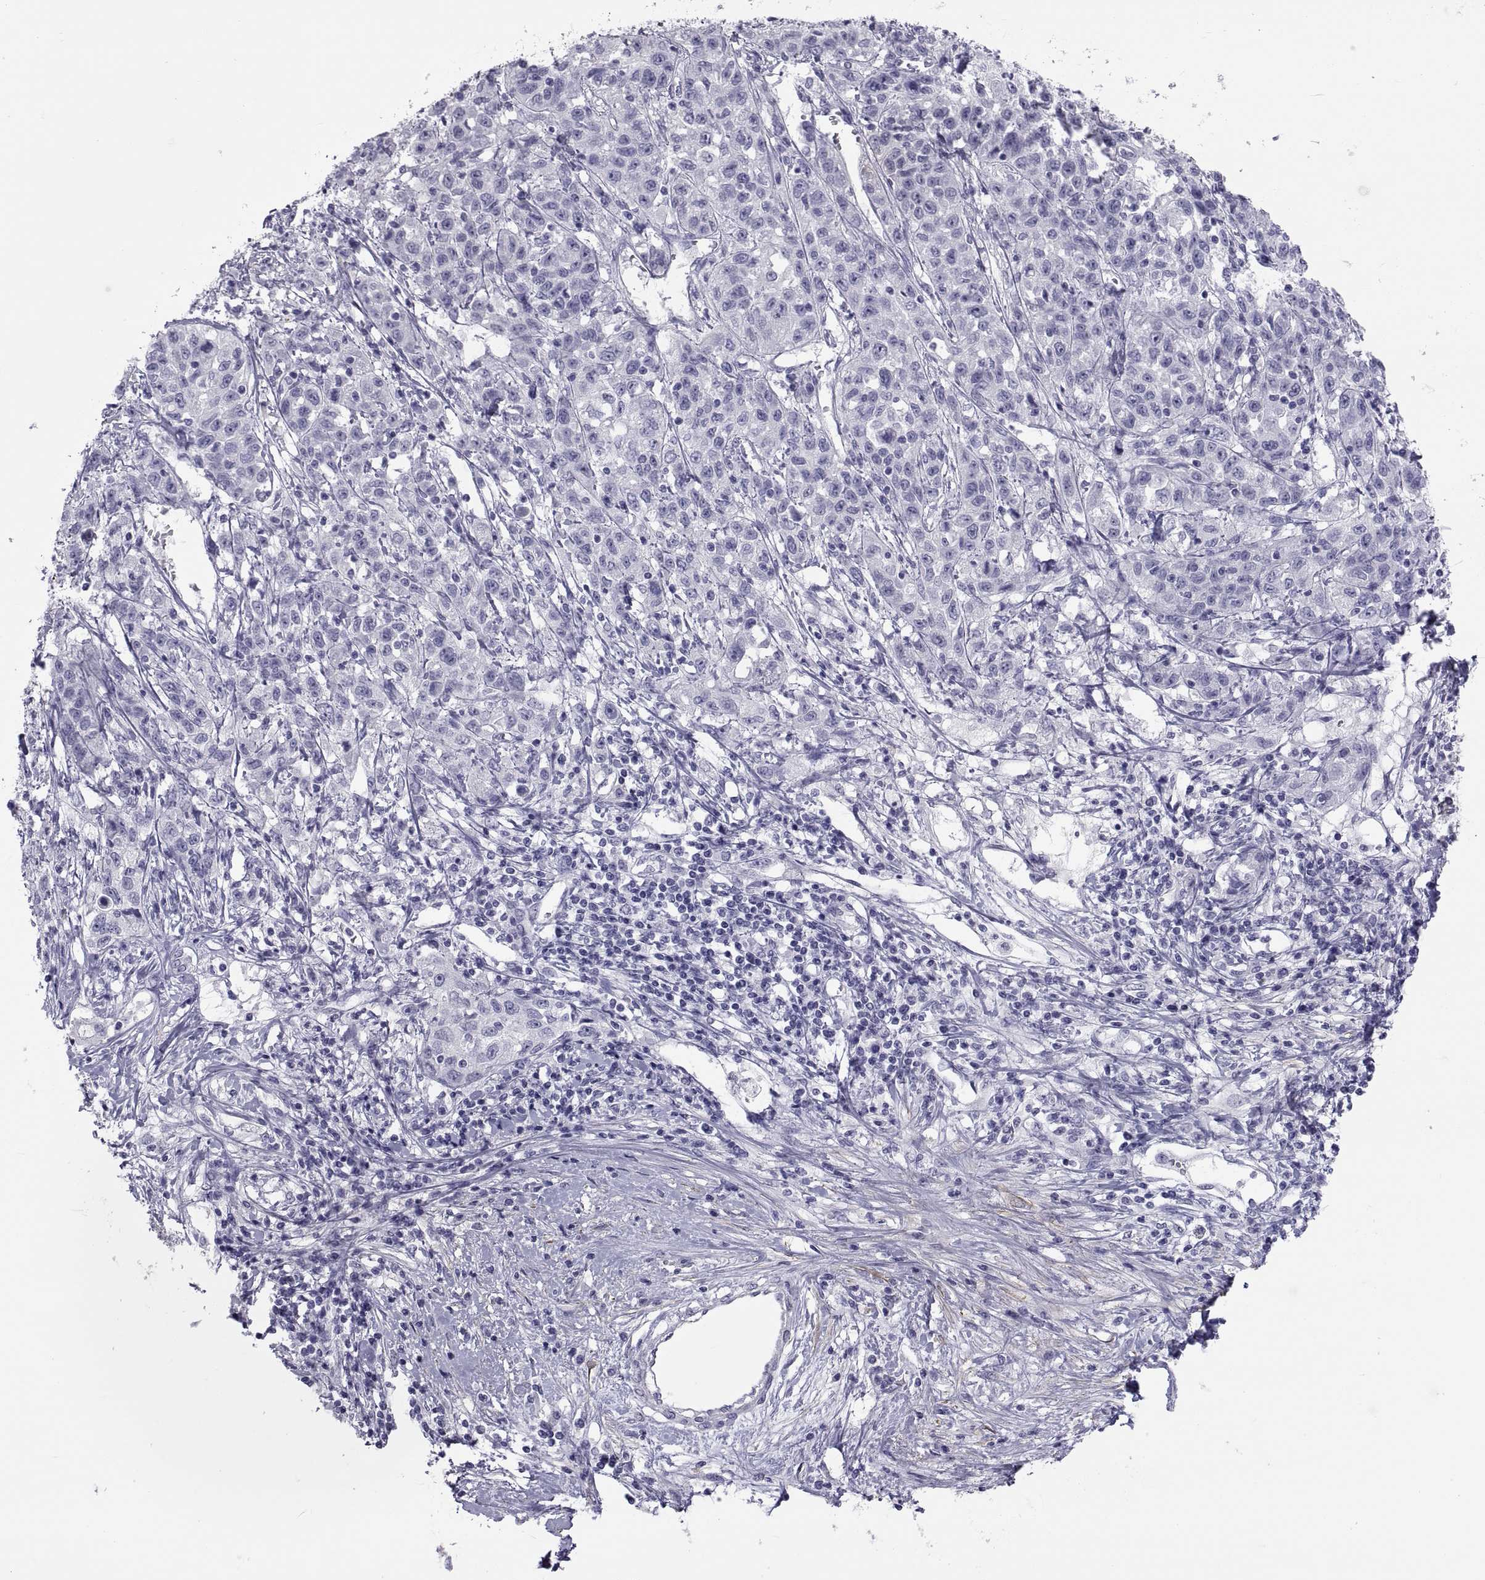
{"staining": {"intensity": "negative", "quantity": "none", "location": "none"}, "tissue": "liver cancer", "cell_type": "Tumor cells", "image_type": "cancer", "snomed": [{"axis": "morphology", "description": "Adenocarcinoma, NOS"}, {"axis": "morphology", "description": "Cholangiocarcinoma"}, {"axis": "topography", "description": "Liver"}], "caption": "Immunohistochemistry (IHC) photomicrograph of human adenocarcinoma (liver) stained for a protein (brown), which shows no staining in tumor cells.", "gene": "MAGEB1", "patient": {"sex": "male", "age": 64}}